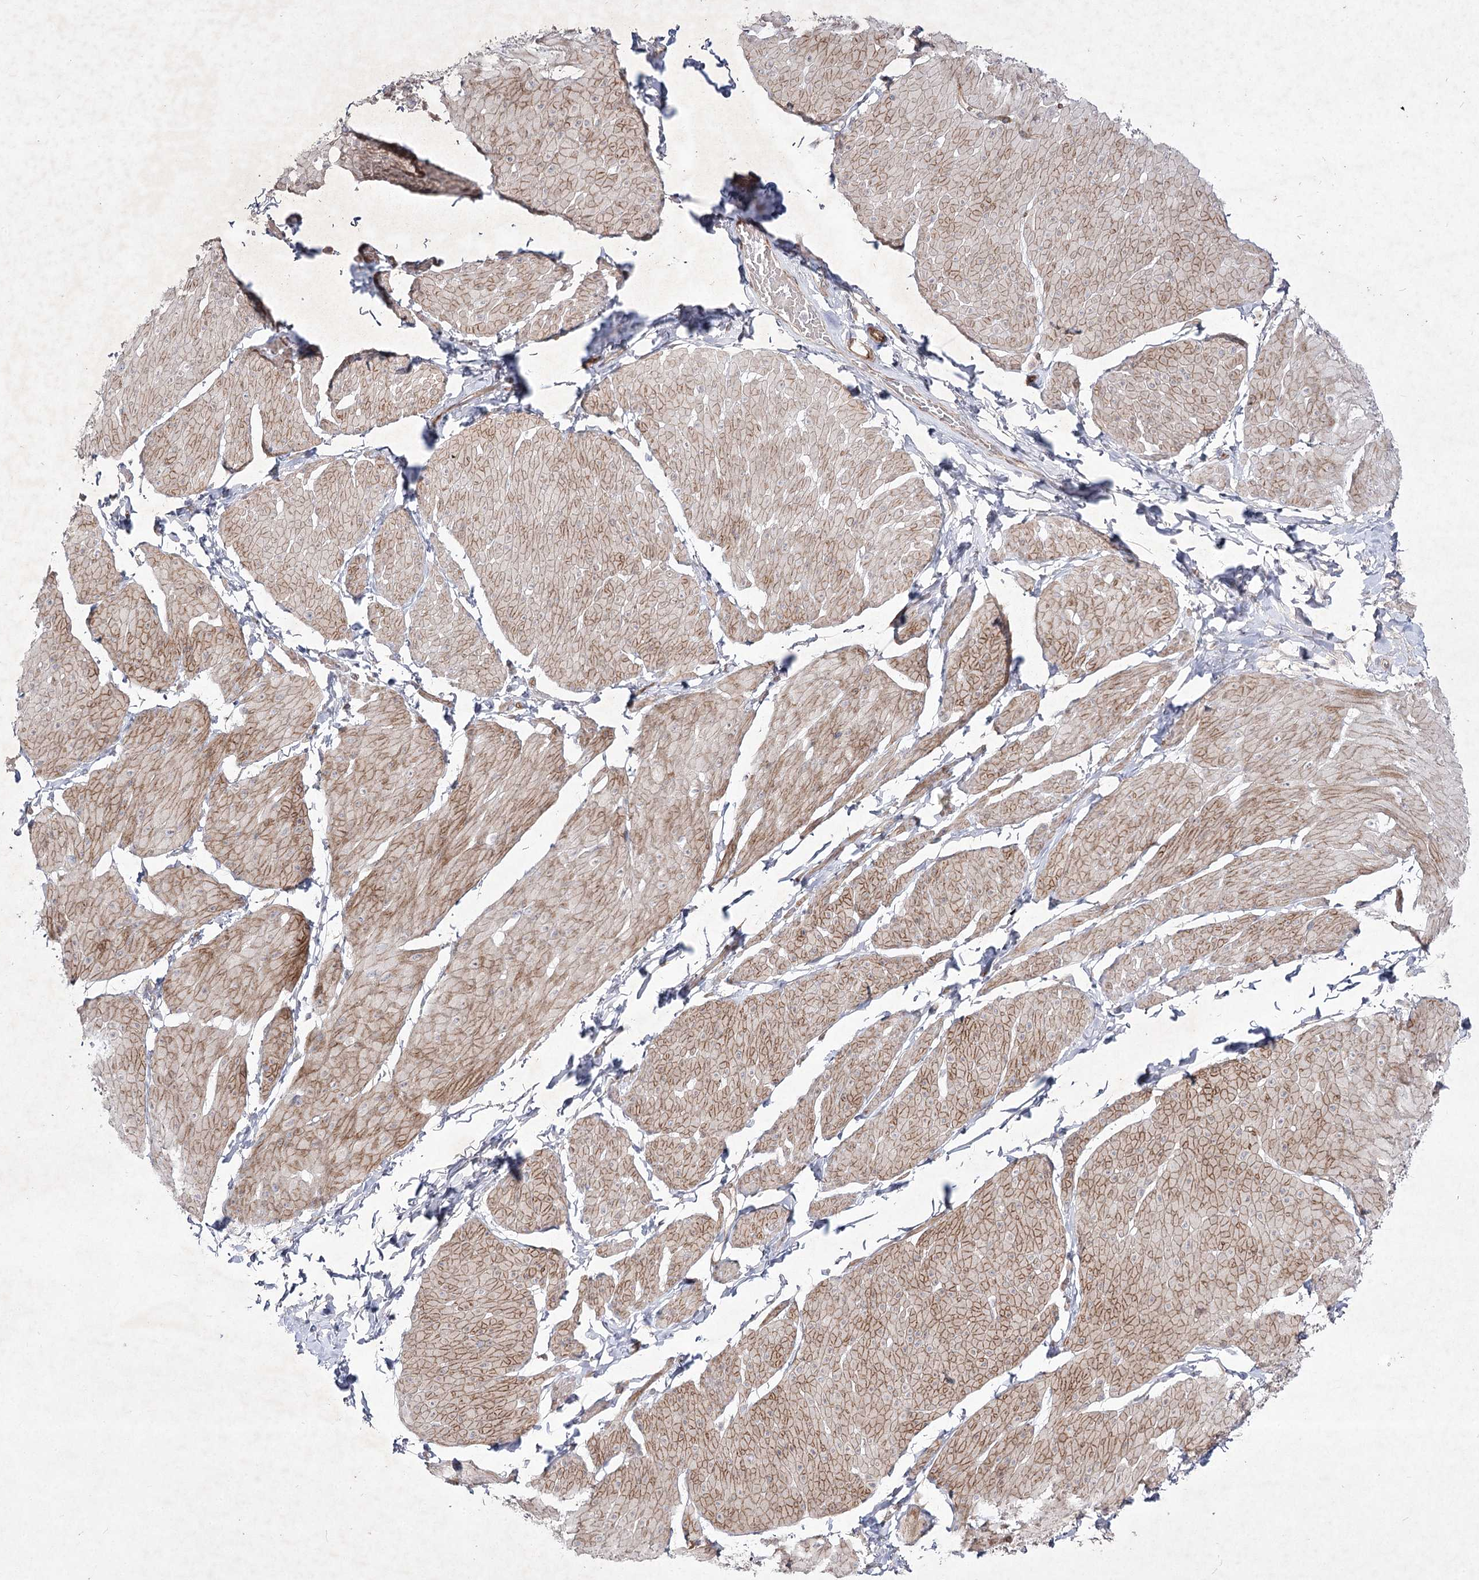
{"staining": {"intensity": "moderate", "quantity": "25%-75%", "location": "cytoplasmic/membranous"}, "tissue": "smooth muscle", "cell_type": "Smooth muscle cells", "image_type": "normal", "snomed": [{"axis": "morphology", "description": "Urothelial carcinoma, High grade"}, {"axis": "topography", "description": "Urinary bladder"}], "caption": "Smooth muscle cells display medium levels of moderate cytoplasmic/membranous expression in approximately 25%-75% of cells in benign smooth muscle.", "gene": "CIB2", "patient": {"sex": "male", "age": 46}}